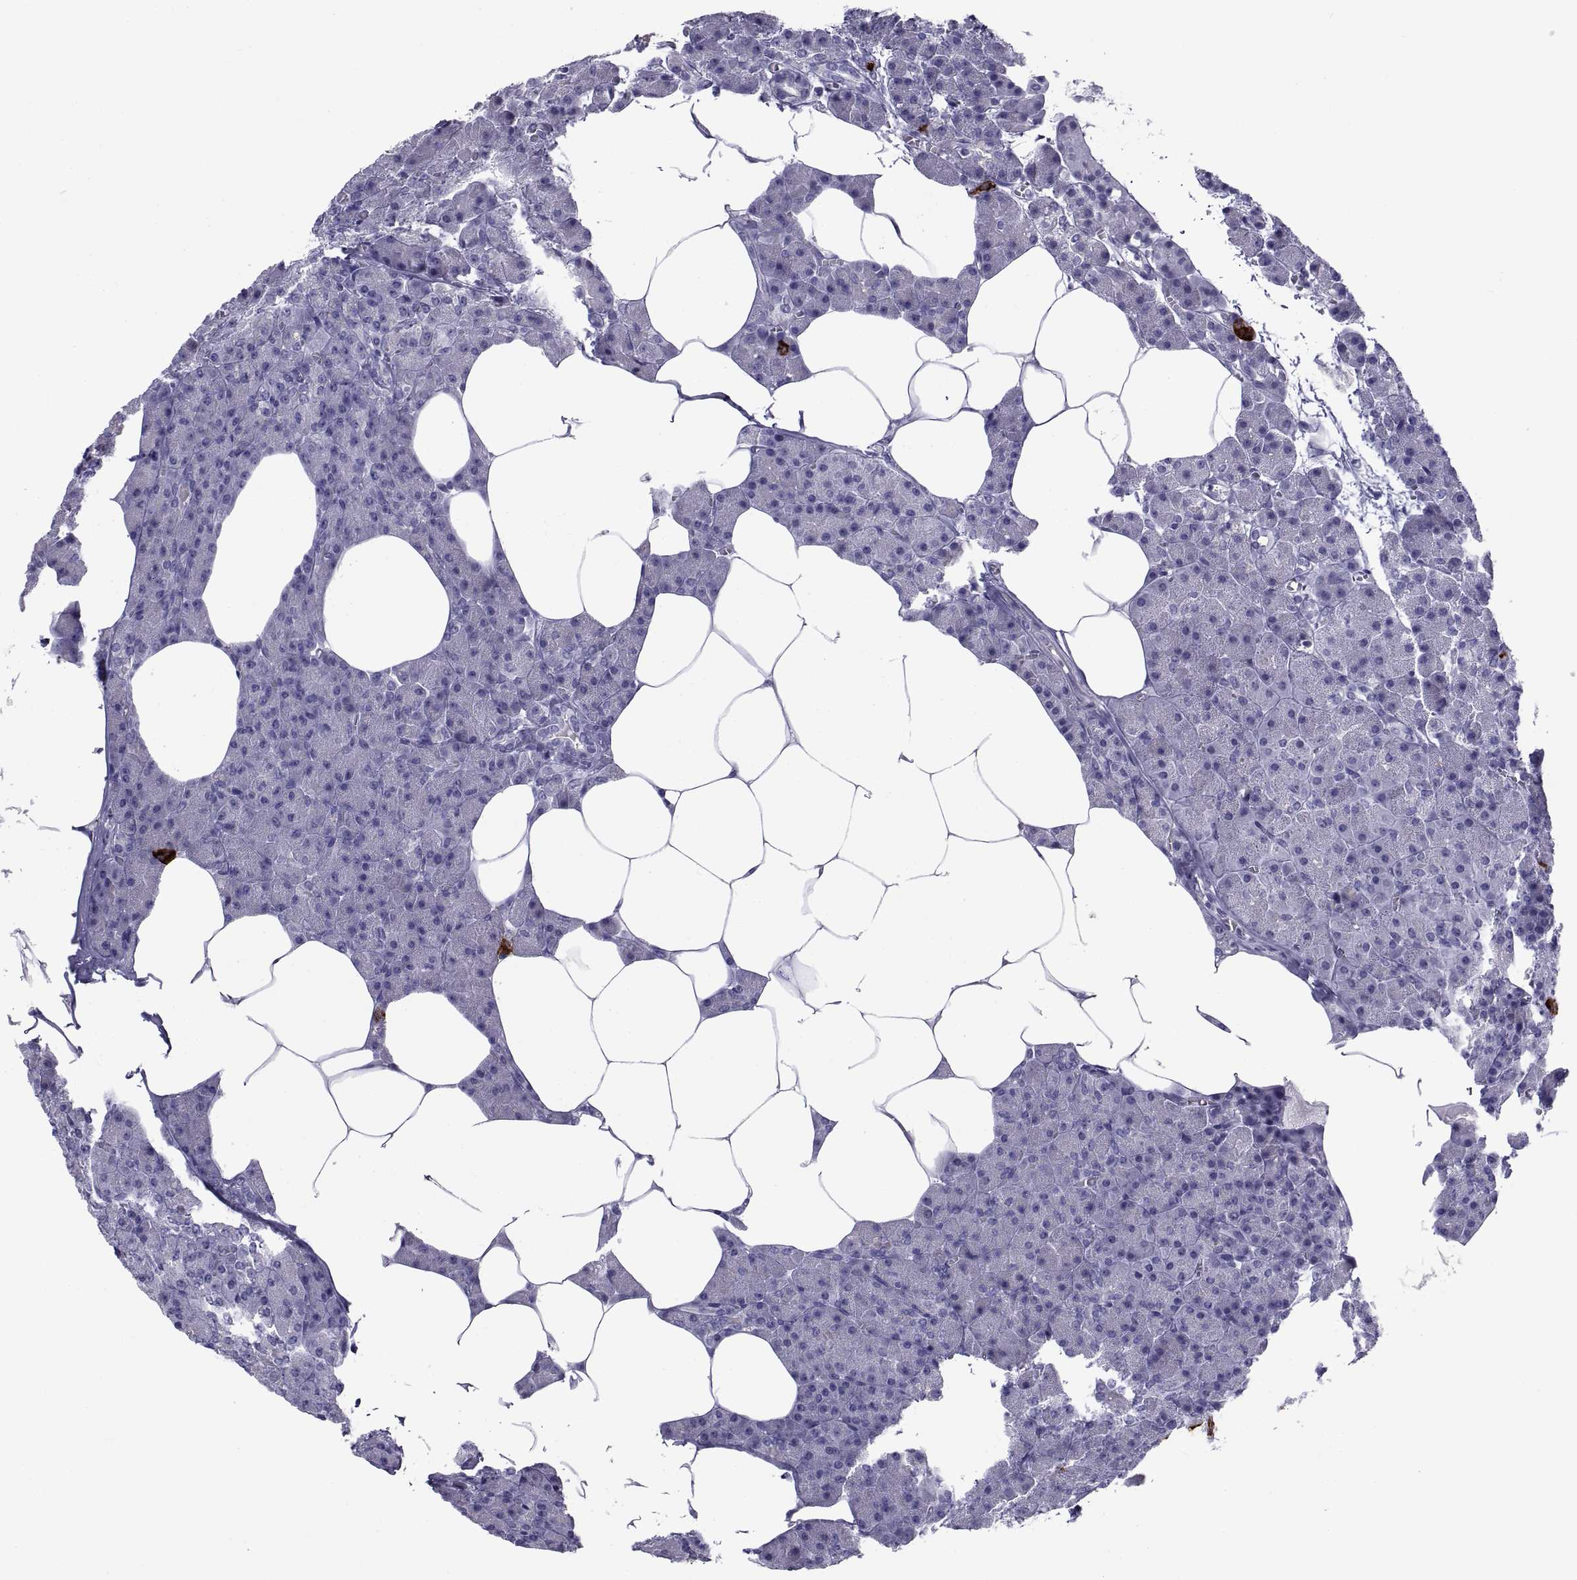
{"staining": {"intensity": "negative", "quantity": "none", "location": "none"}, "tissue": "pancreas", "cell_type": "Exocrine glandular cells", "image_type": "normal", "snomed": [{"axis": "morphology", "description": "Normal tissue, NOS"}, {"axis": "topography", "description": "Pancreas"}], "caption": "Human pancreas stained for a protein using immunohistochemistry (IHC) demonstrates no expression in exocrine glandular cells.", "gene": "NPTX2", "patient": {"sex": "female", "age": 45}}